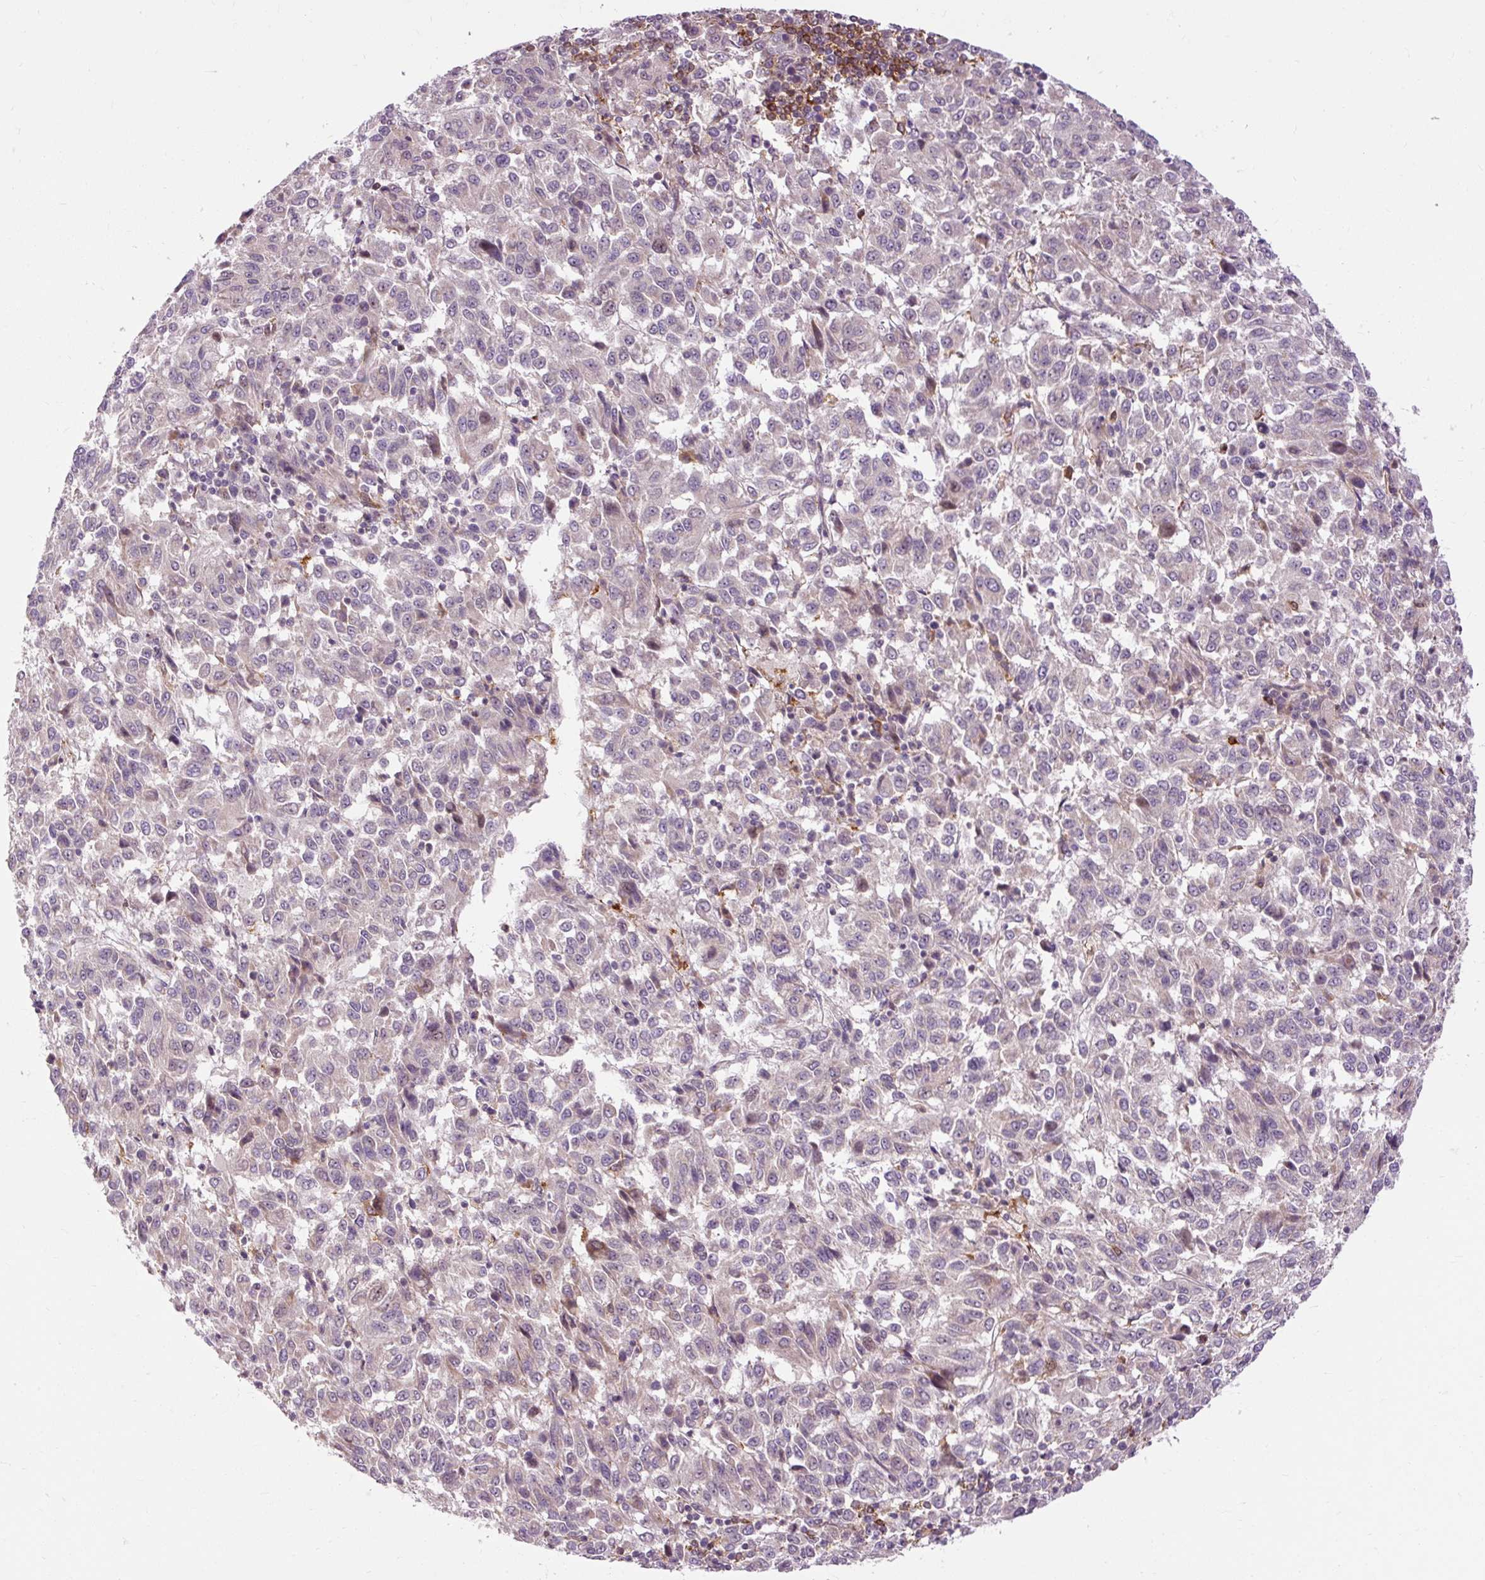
{"staining": {"intensity": "negative", "quantity": "none", "location": "none"}, "tissue": "melanoma", "cell_type": "Tumor cells", "image_type": "cancer", "snomed": [{"axis": "morphology", "description": "Malignant melanoma, Metastatic site"}, {"axis": "topography", "description": "Lung"}], "caption": "High magnification brightfield microscopy of malignant melanoma (metastatic site) stained with DAB (brown) and counterstained with hematoxylin (blue): tumor cells show no significant positivity.", "gene": "CEBPZ", "patient": {"sex": "male", "age": 64}}